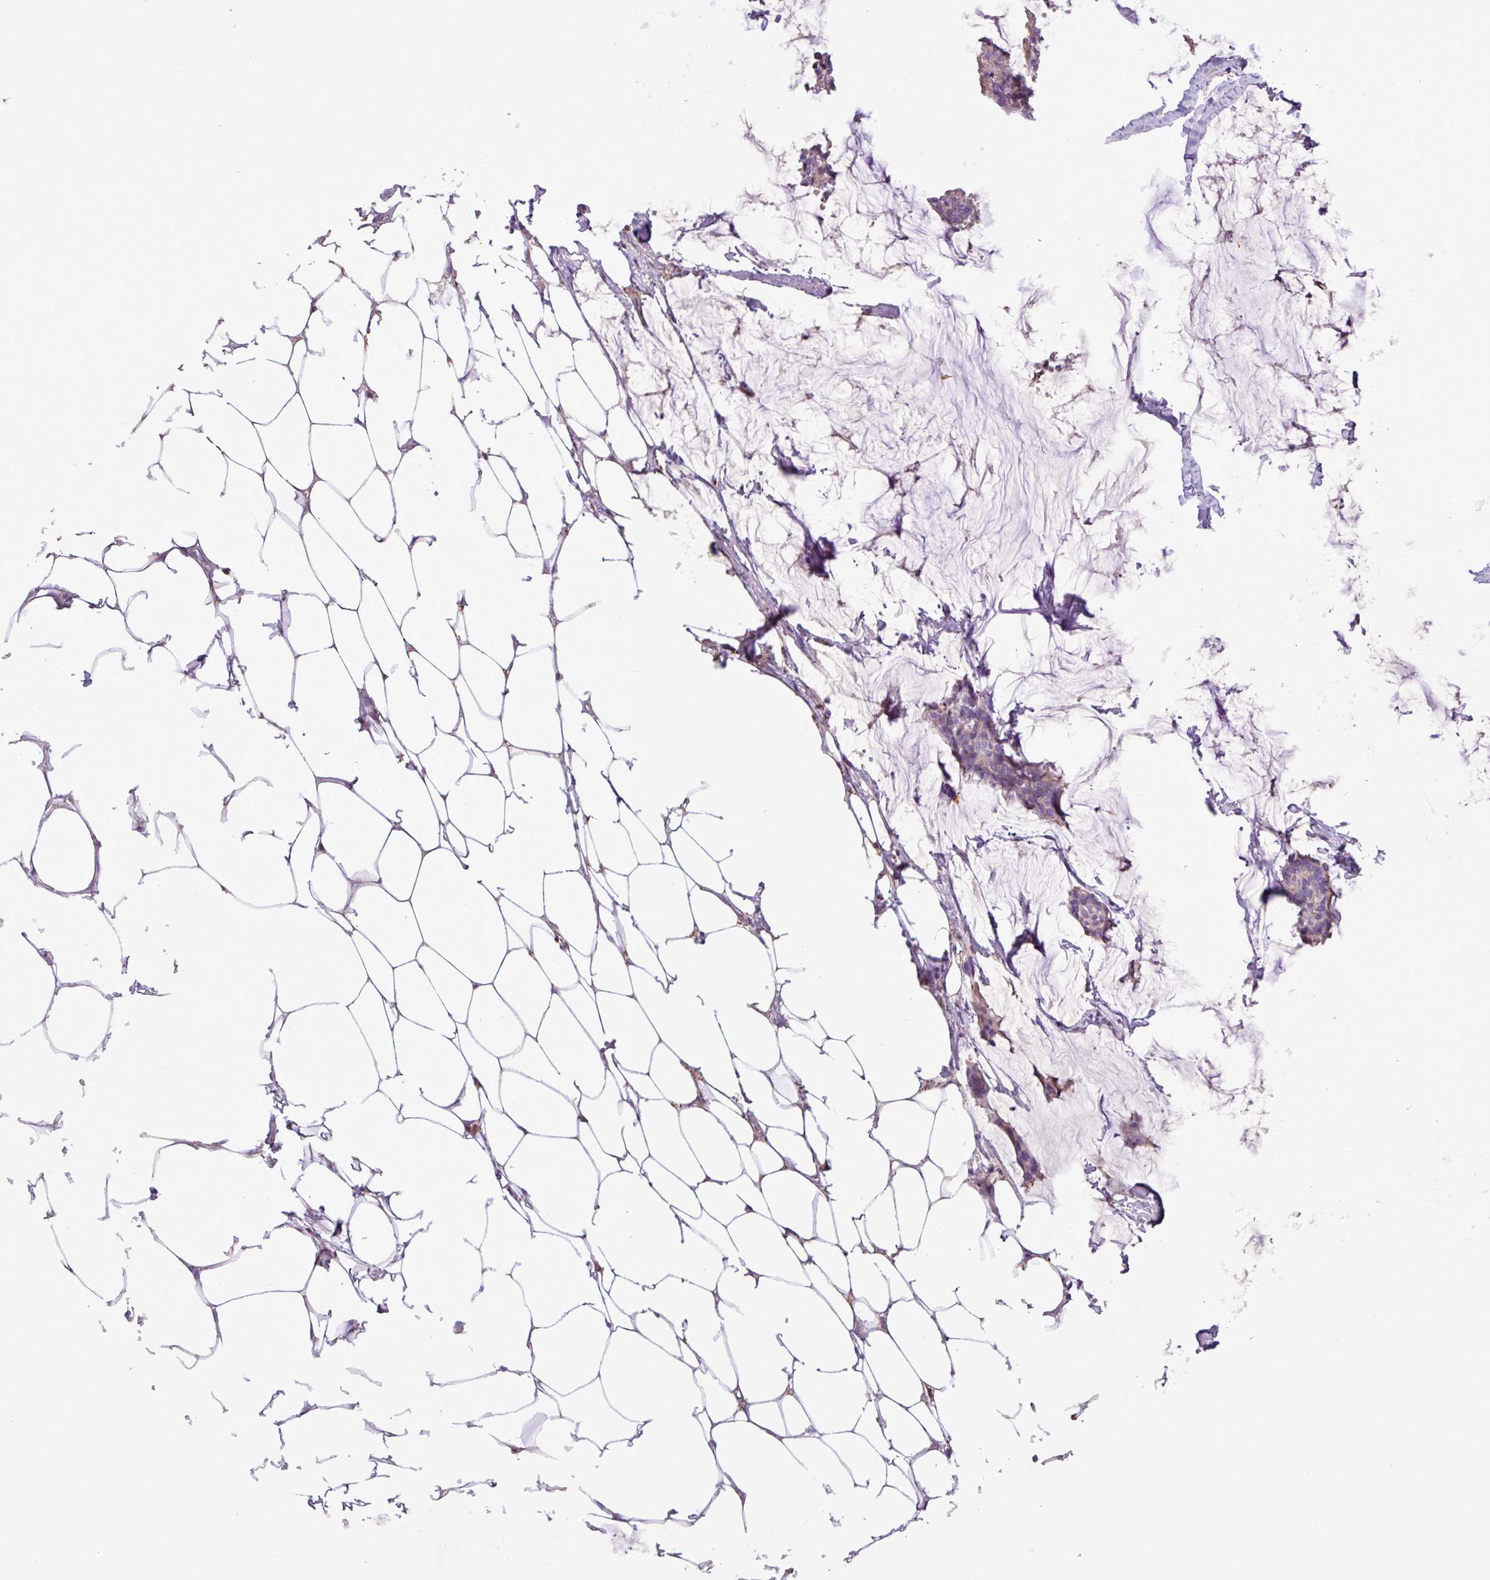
{"staining": {"intensity": "negative", "quantity": "none", "location": "none"}, "tissue": "breast cancer", "cell_type": "Tumor cells", "image_type": "cancer", "snomed": [{"axis": "morphology", "description": "Duct carcinoma"}, {"axis": "topography", "description": "Breast"}], "caption": "Invasive ductal carcinoma (breast) was stained to show a protein in brown. There is no significant expression in tumor cells.", "gene": "CD248", "patient": {"sex": "female", "age": 93}}